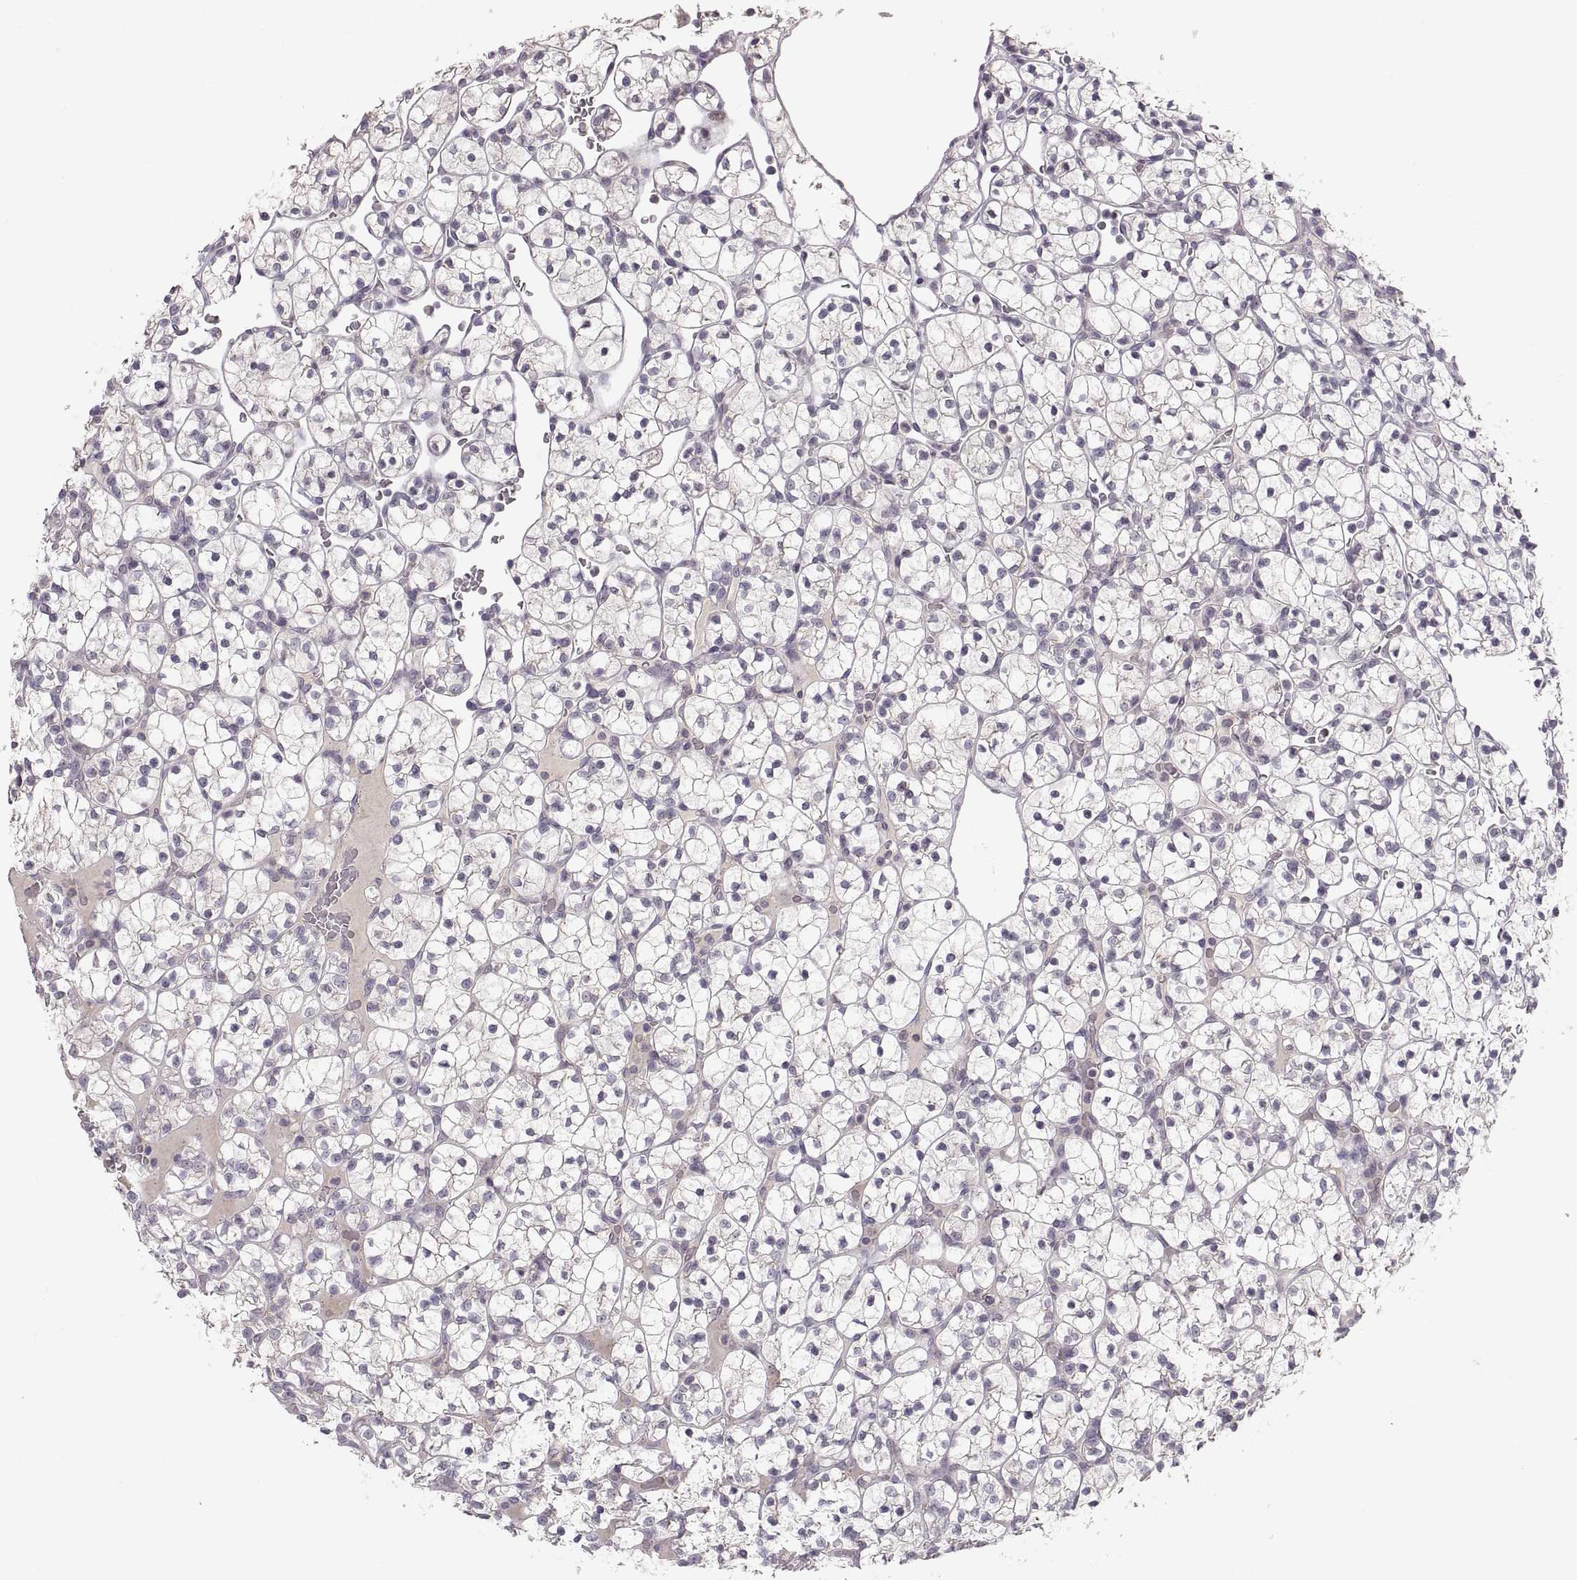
{"staining": {"intensity": "negative", "quantity": "none", "location": "none"}, "tissue": "renal cancer", "cell_type": "Tumor cells", "image_type": "cancer", "snomed": [{"axis": "morphology", "description": "Adenocarcinoma, NOS"}, {"axis": "topography", "description": "Kidney"}], "caption": "The micrograph reveals no significant positivity in tumor cells of renal adenocarcinoma.", "gene": "HMGCR", "patient": {"sex": "female", "age": 89}}